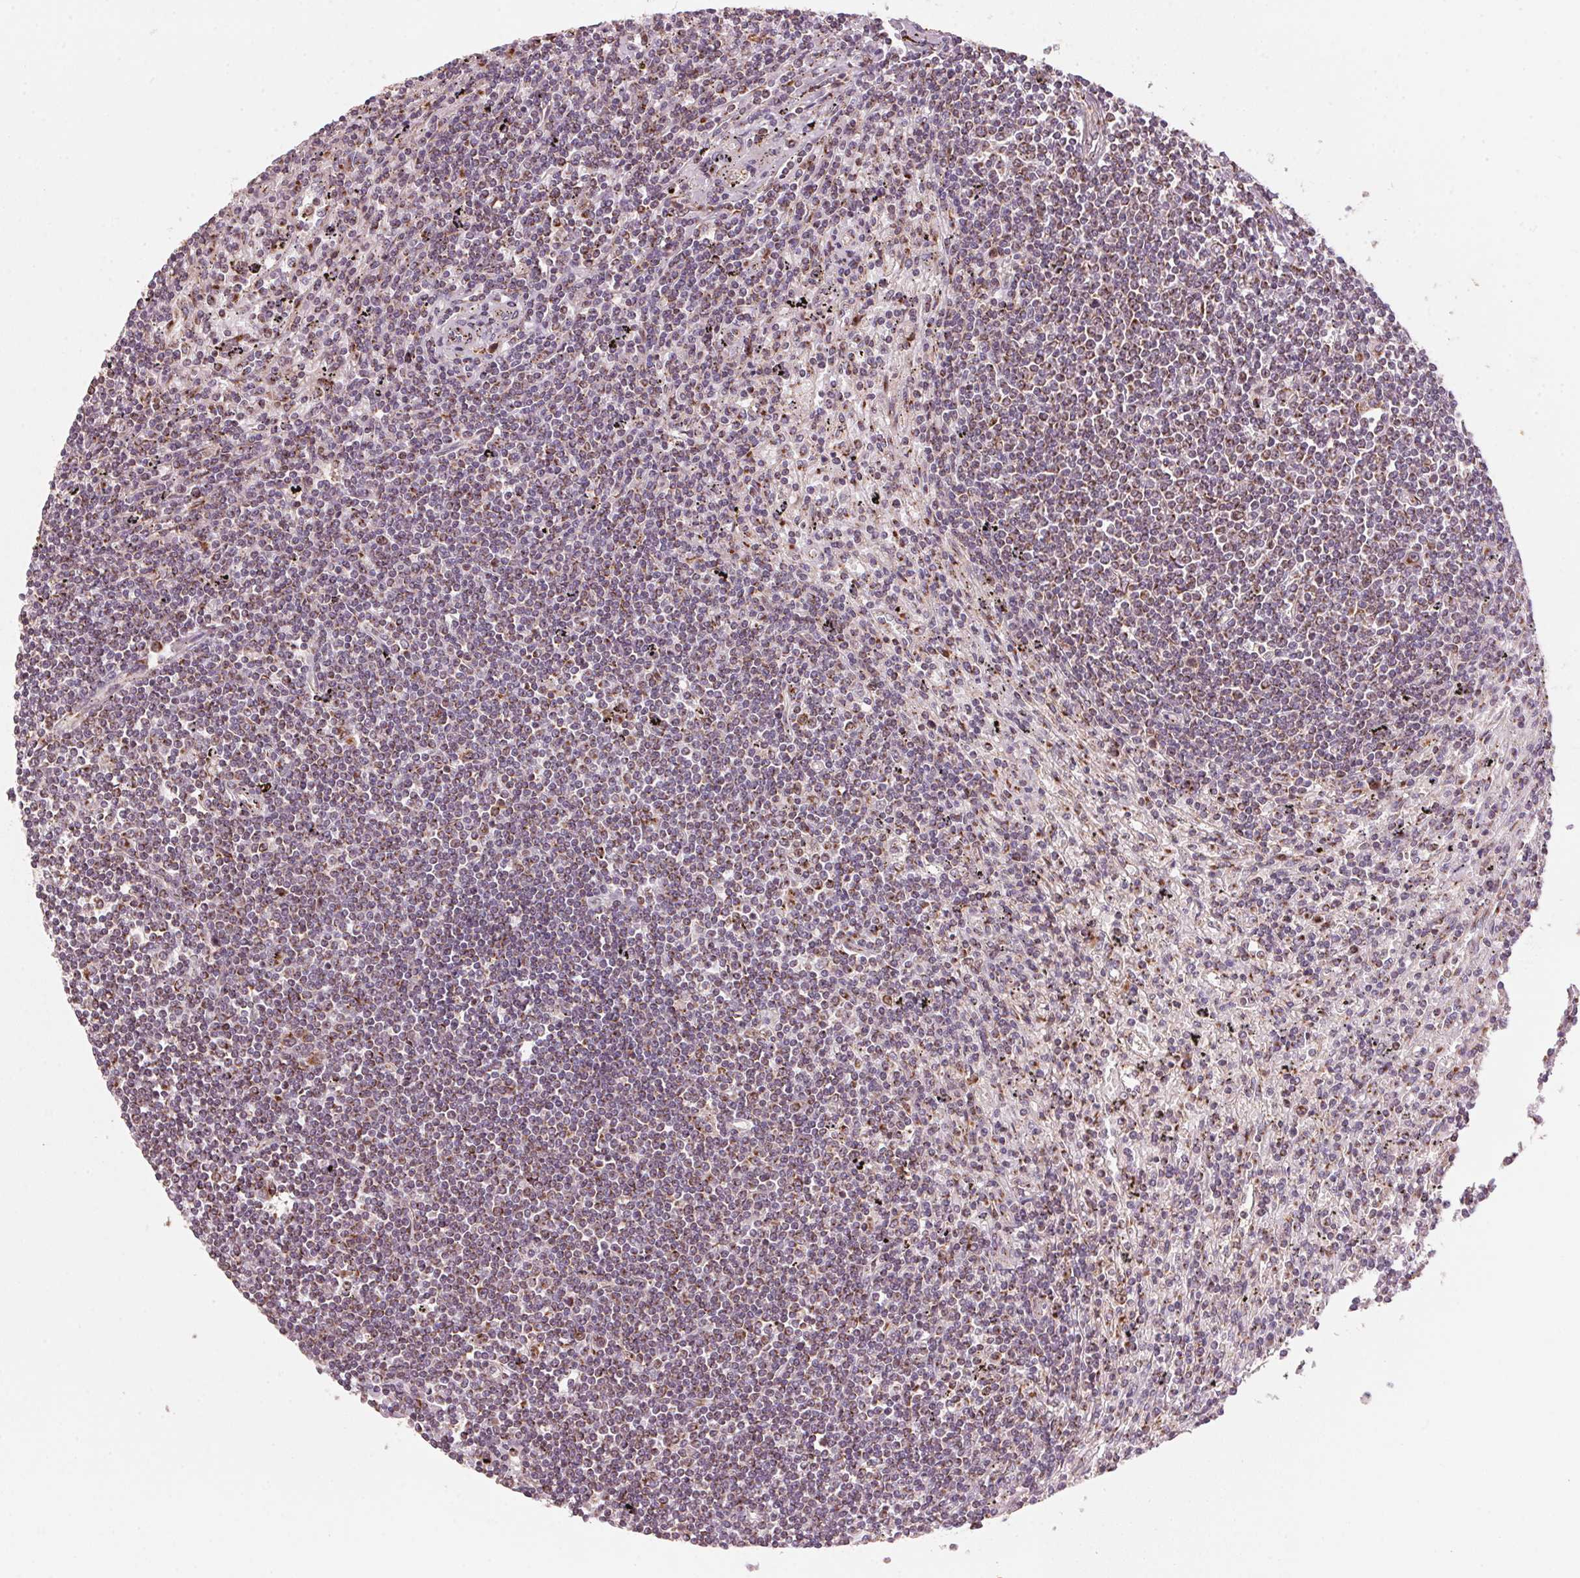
{"staining": {"intensity": "moderate", "quantity": ">75%", "location": "cytoplasmic/membranous"}, "tissue": "lymphoma", "cell_type": "Tumor cells", "image_type": "cancer", "snomed": [{"axis": "morphology", "description": "Malignant lymphoma, non-Hodgkin's type, Low grade"}, {"axis": "topography", "description": "Spleen"}], "caption": "Protein staining of malignant lymphoma, non-Hodgkin's type (low-grade) tissue exhibits moderate cytoplasmic/membranous positivity in approximately >75% of tumor cells. Using DAB (3,3'-diaminobenzidine) (brown) and hematoxylin (blue) stains, captured at high magnification using brightfield microscopy.", "gene": "TOMM70", "patient": {"sex": "male", "age": 76}}